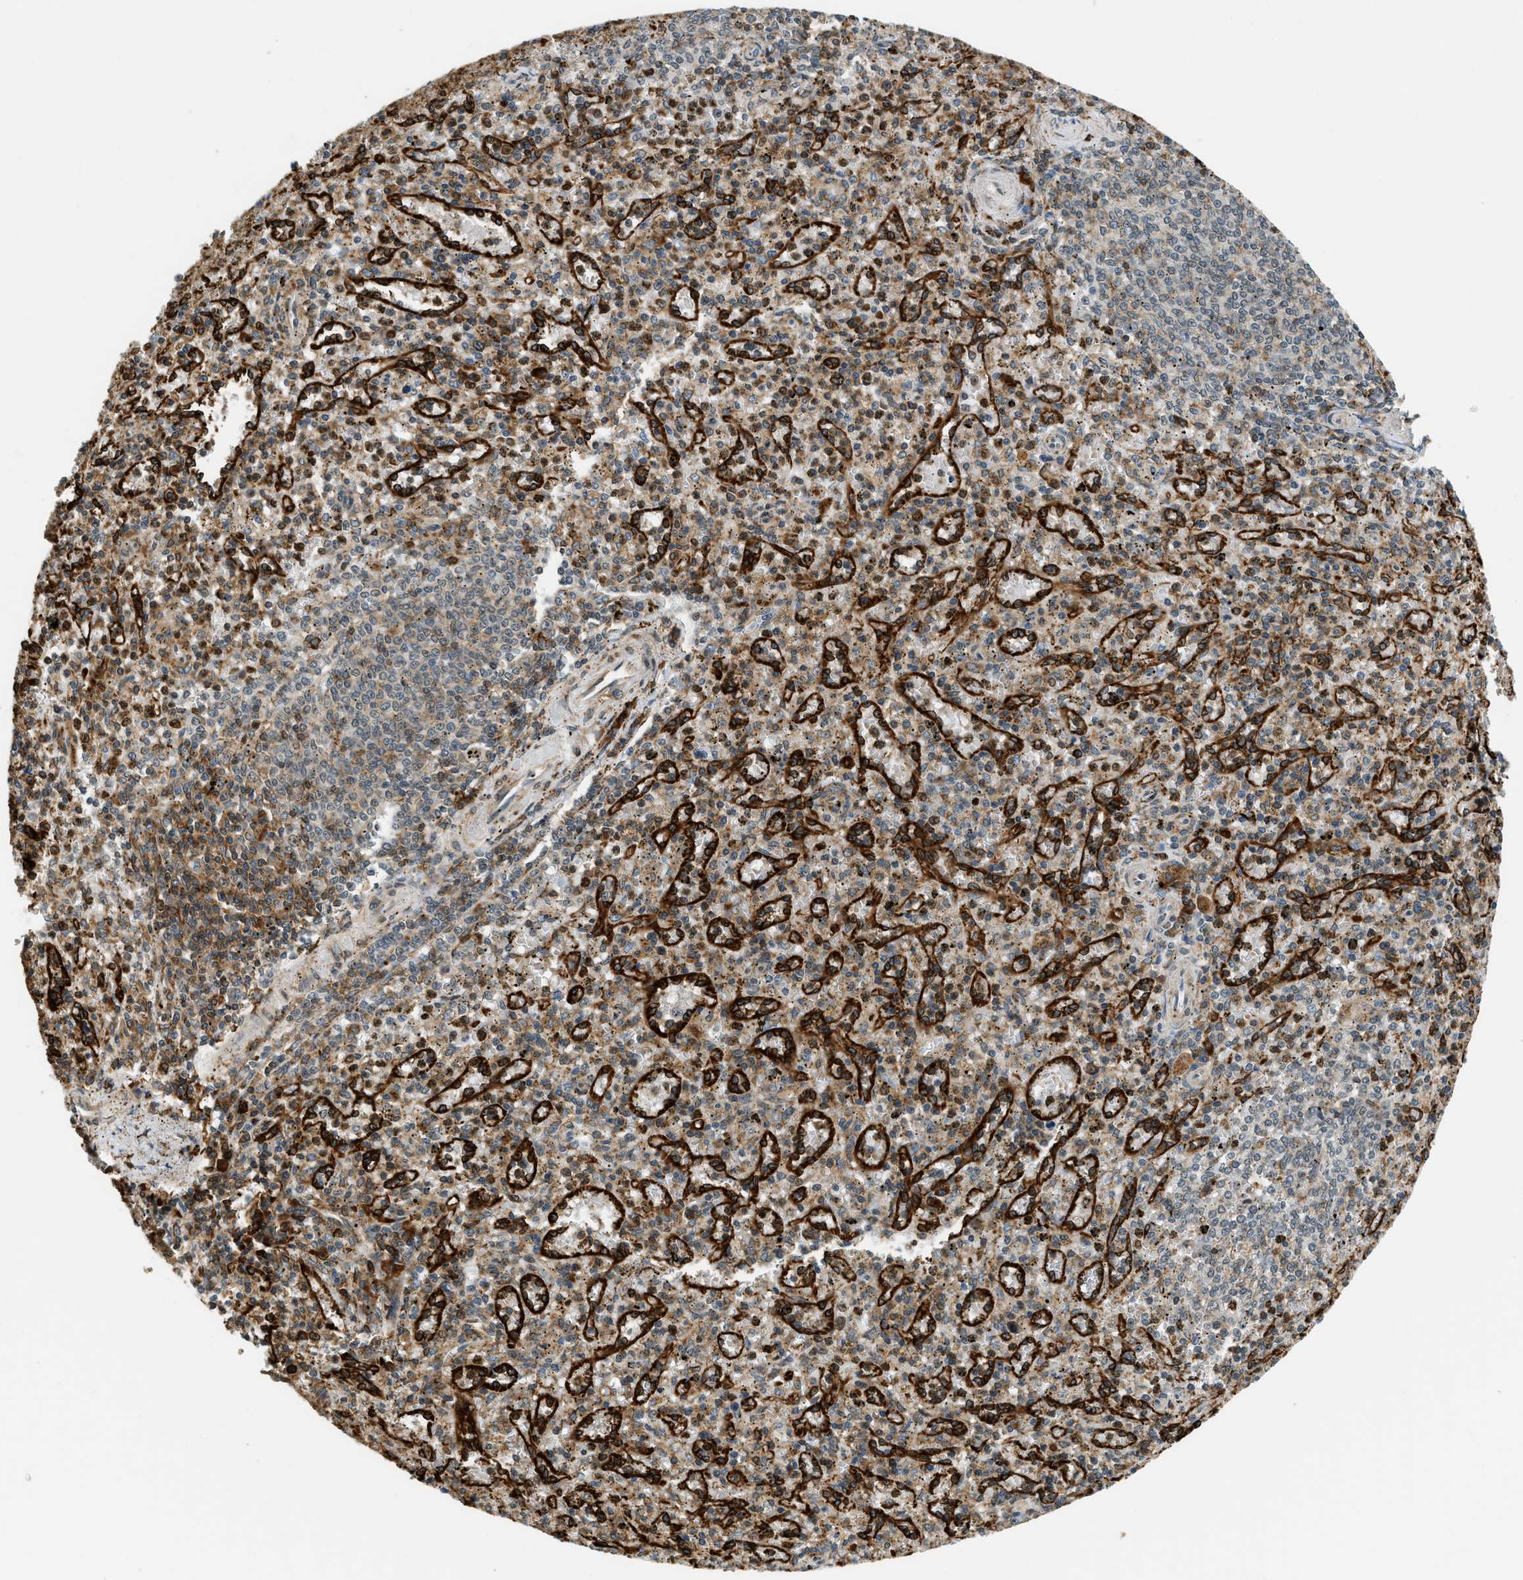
{"staining": {"intensity": "moderate", "quantity": ">75%", "location": "cytoplasmic/membranous"}, "tissue": "spleen", "cell_type": "Cells in red pulp", "image_type": "normal", "snomed": [{"axis": "morphology", "description": "Normal tissue, NOS"}, {"axis": "topography", "description": "Spleen"}], "caption": "Immunohistochemistry image of benign spleen: spleen stained using IHC shows medium levels of moderate protein expression localized specifically in the cytoplasmic/membranous of cells in red pulp, appearing as a cytoplasmic/membranous brown color.", "gene": "SEMA4D", "patient": {"sex": "male", "age": 72}}